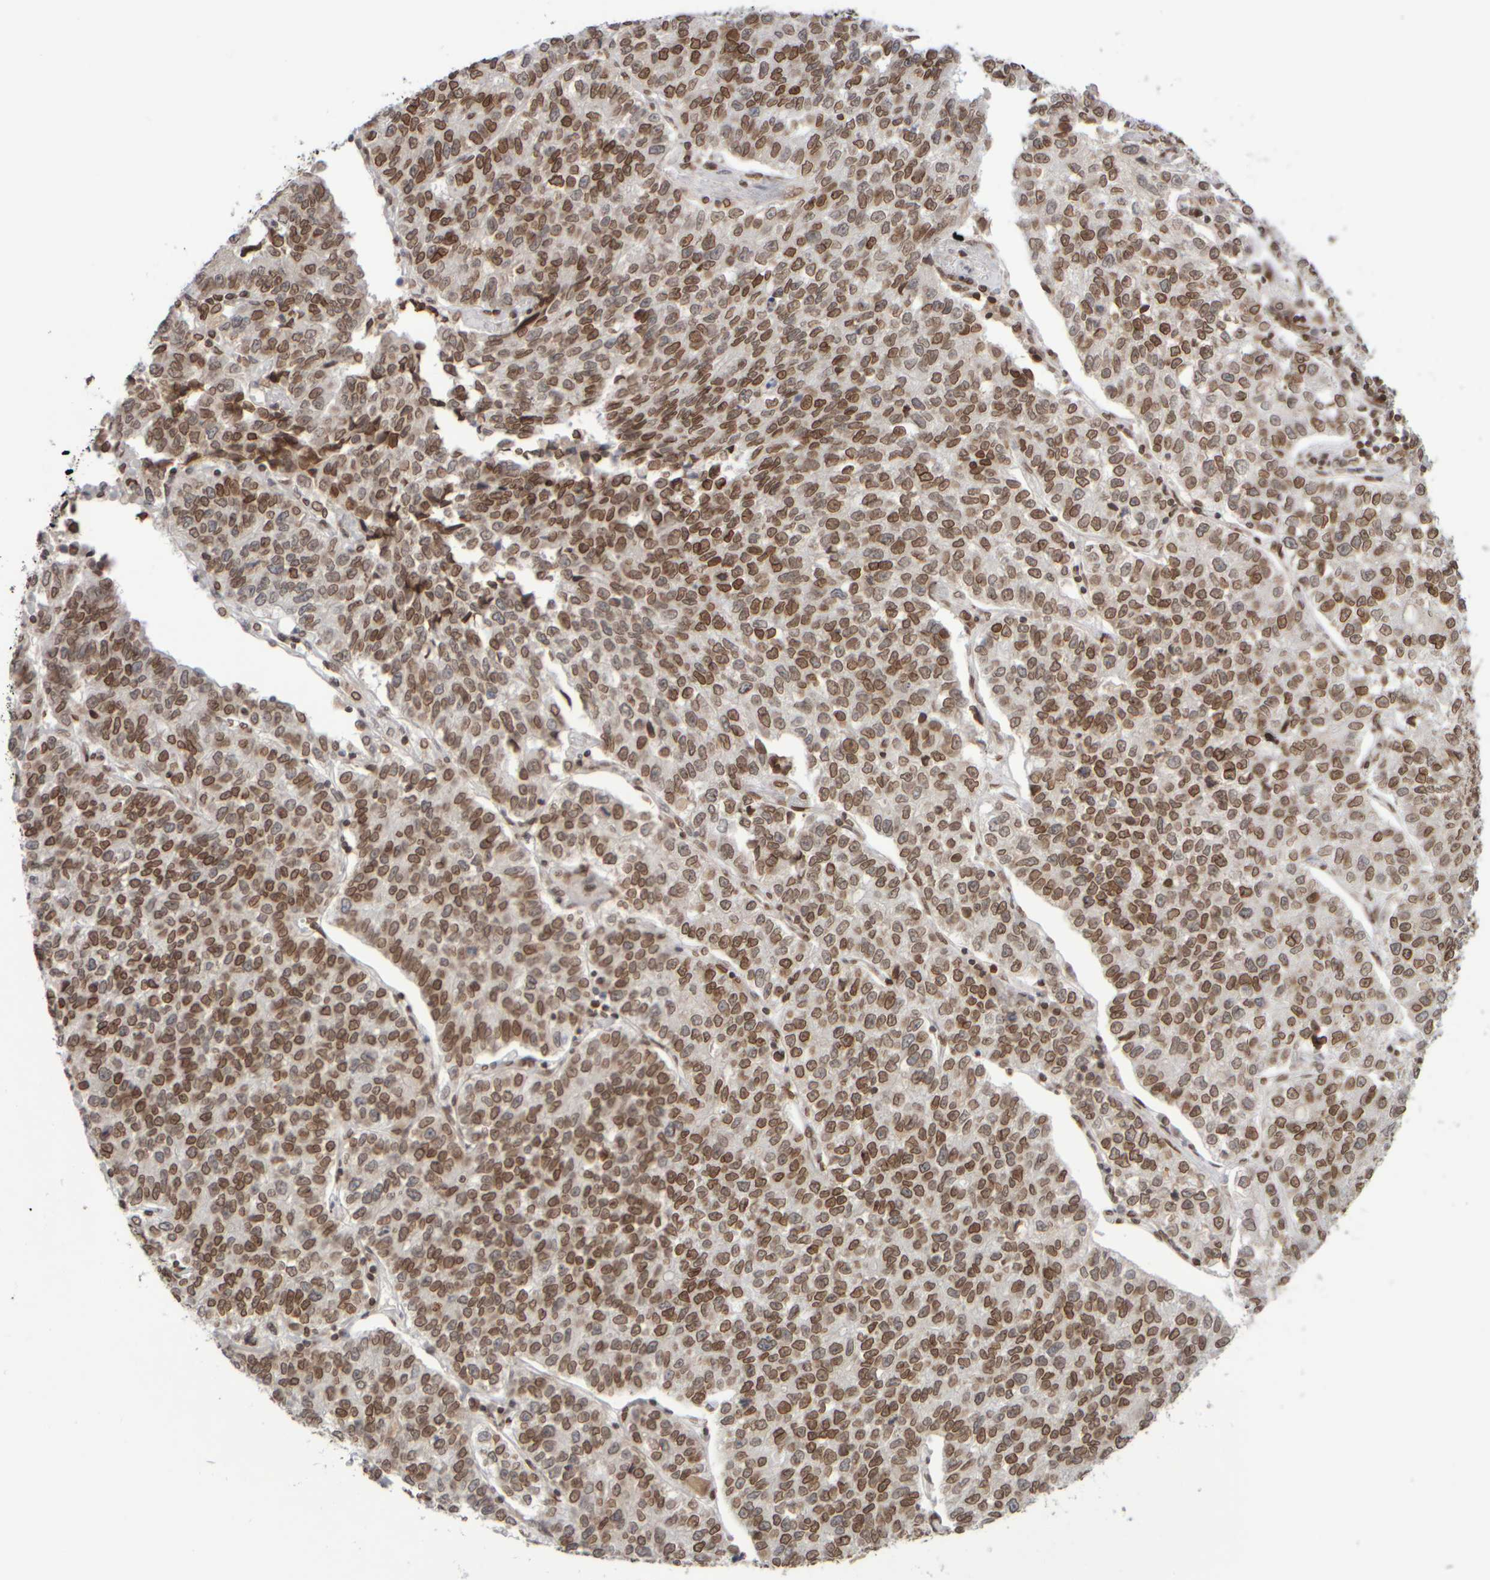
{"staining": {"intensity": "moderate", "quantity": ">75%", "location": "cytoplasmic/membranous,nuclear"}, "tissue": "lung cancer", "cell_type": "Tumor cells", "image_type": "cancer", "snomed": [{"axis": "morphology", "description": "Adenocarcinoma, NOS"}, {"axis": "topography", "description": "Lung"}], "caption": "About >75% of tumor cells in human adenocarcinoma (lung) exhibit moderate cytoplasmic/membranous and nuclear protein expression as visualized by brown immunohistochemical staining.", "gene": "ZC3HC1", "patient": {"sex": "male", "age": 49}}